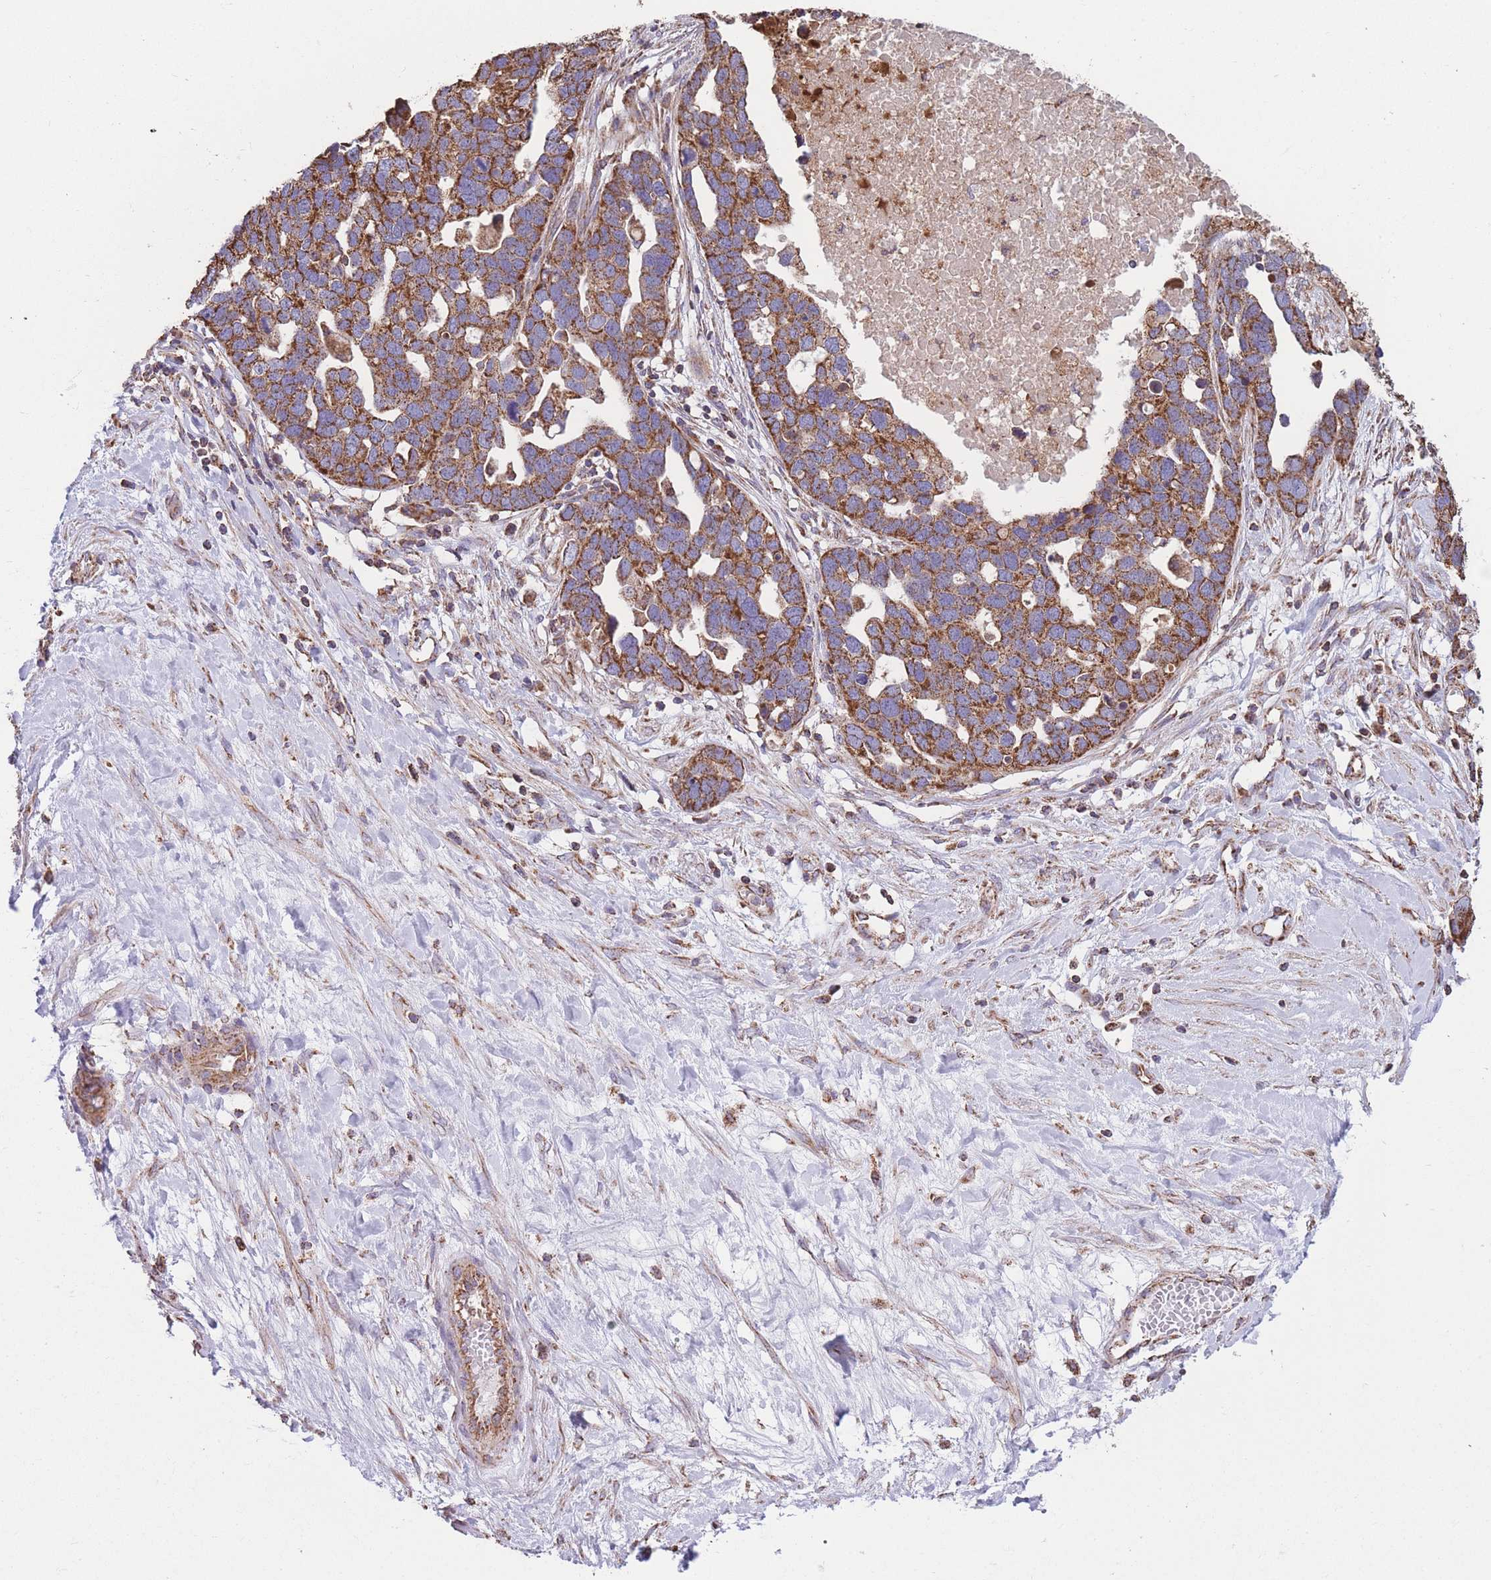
{"staining": {"intensity": "strong", "quantity": ">75%", "location": "cytoplasmic/membranous"}, "tissue": "ovarian cancer", "cell_type": "Tumor cells", "image_type": "cancer", "snomed": [{"axis": "morphology", "description": "Cystadenocarcinoma, serous, NOS"}, {"axis": "topography", "description": "Ovary"}], "caption": "IHC image of human ovarian cancer stained for a protein (brown), which shows high levels of strong cytoplasmic/membranous staining in approximately >75% of tumor cells.", "gene": "FKBP8", "patient": {"sex": "female", "age": 54}}